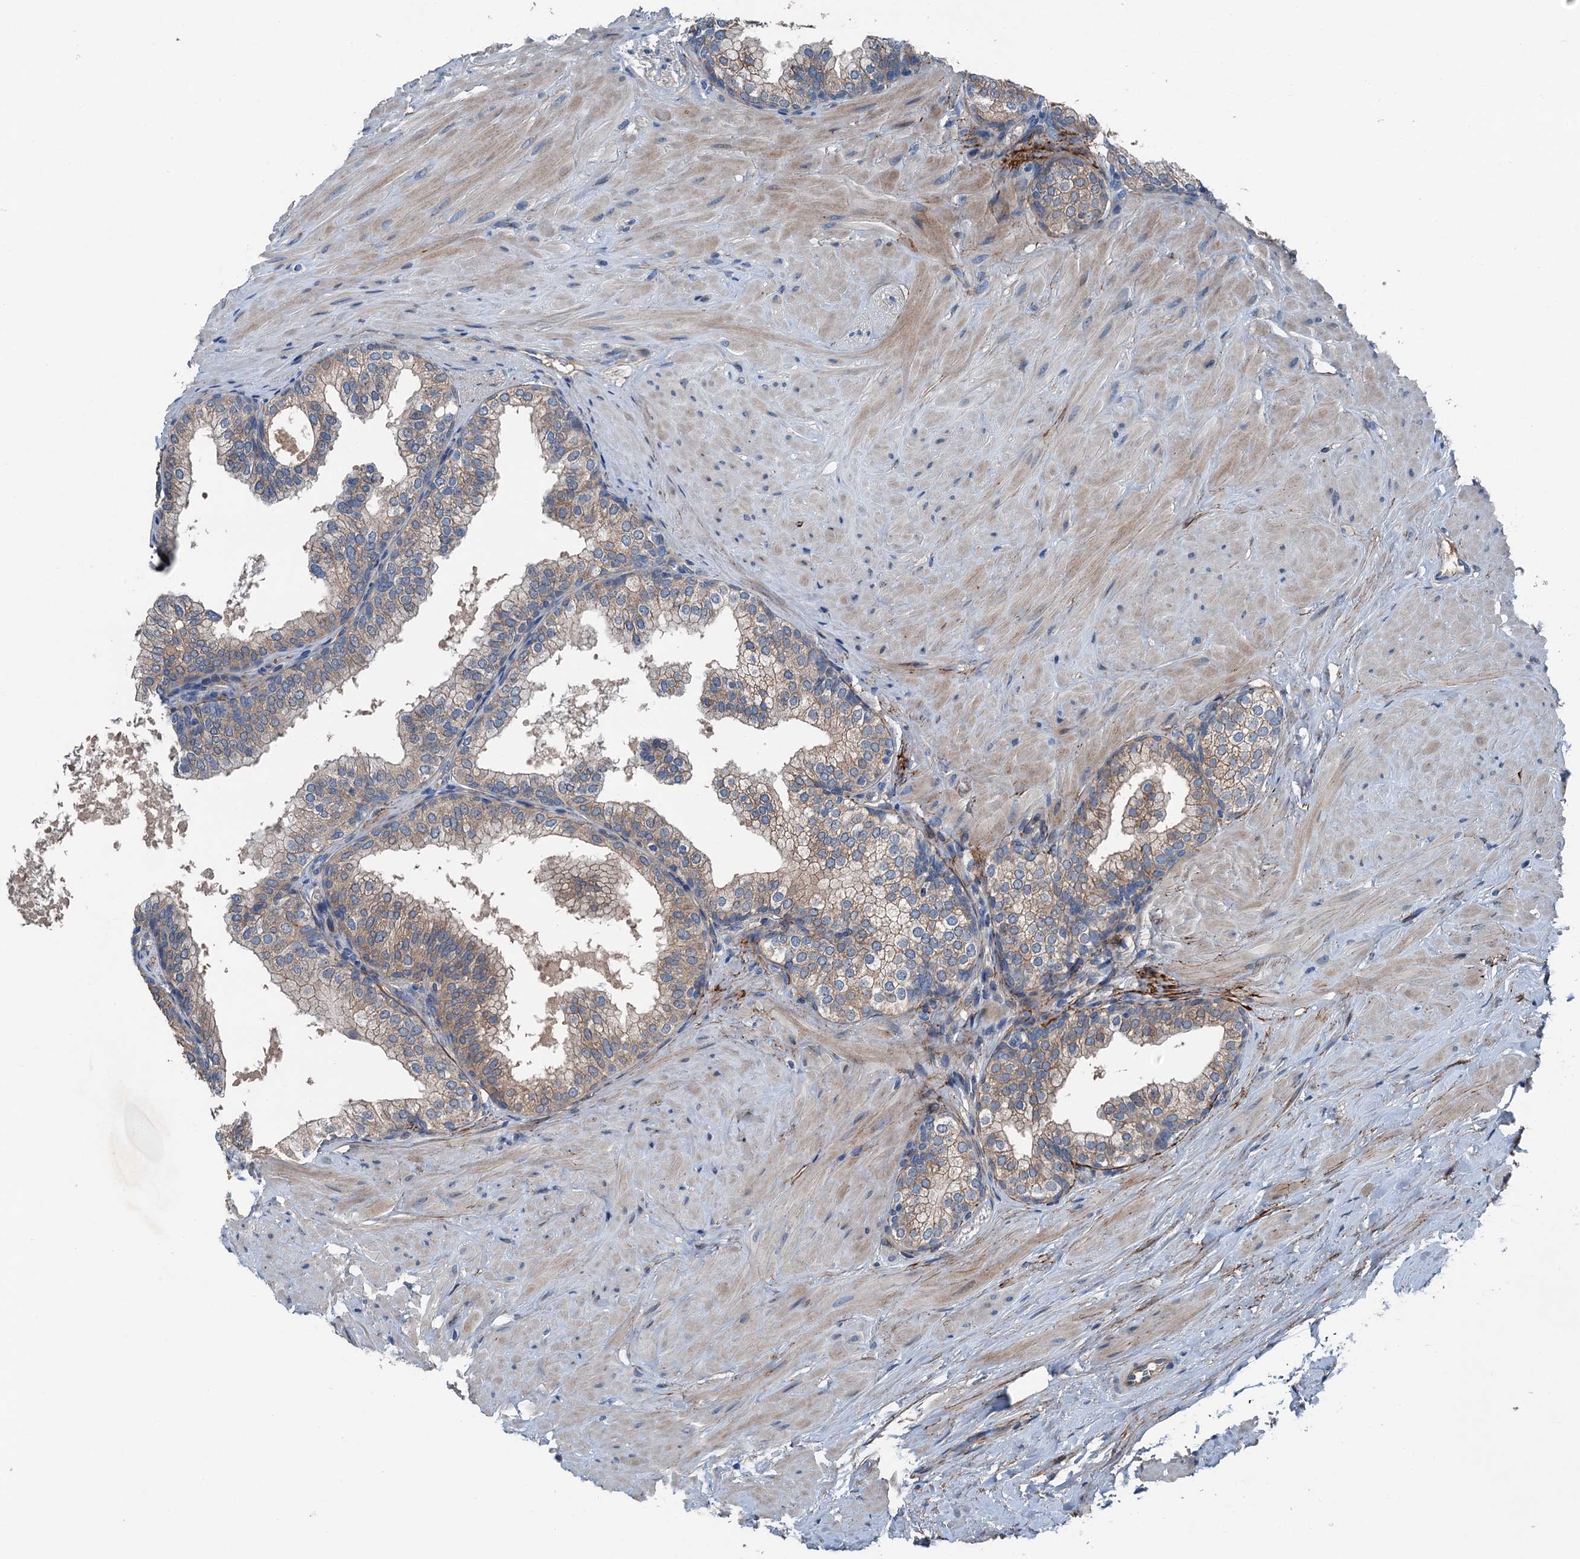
{"staining": {"intensity": "moderate", "quantity": ">75%", "location": "cytoplasmic/membranous"}, "tissue": "prostate", "cell_type": "Glandular cells", "image_type": "normal", "snomed": [{"axis": "morphology", "description": "Normal tissue, NOS"}, {"axis": "topography", "description": "Prostate"}], "caption": "DAB immunohistochemical staining of benign prostate demonstrates moderate cytoplasmic/membranous protein positivity in about >75% of glandular cells. The staining was performed using DAB to visualize the protein expression in brown, while the nuclei were stained in blue with hematoxylin (Magnification: 20x).", "gene": "SLC2A10", "patient": {"sex": "male", "age": 60}}